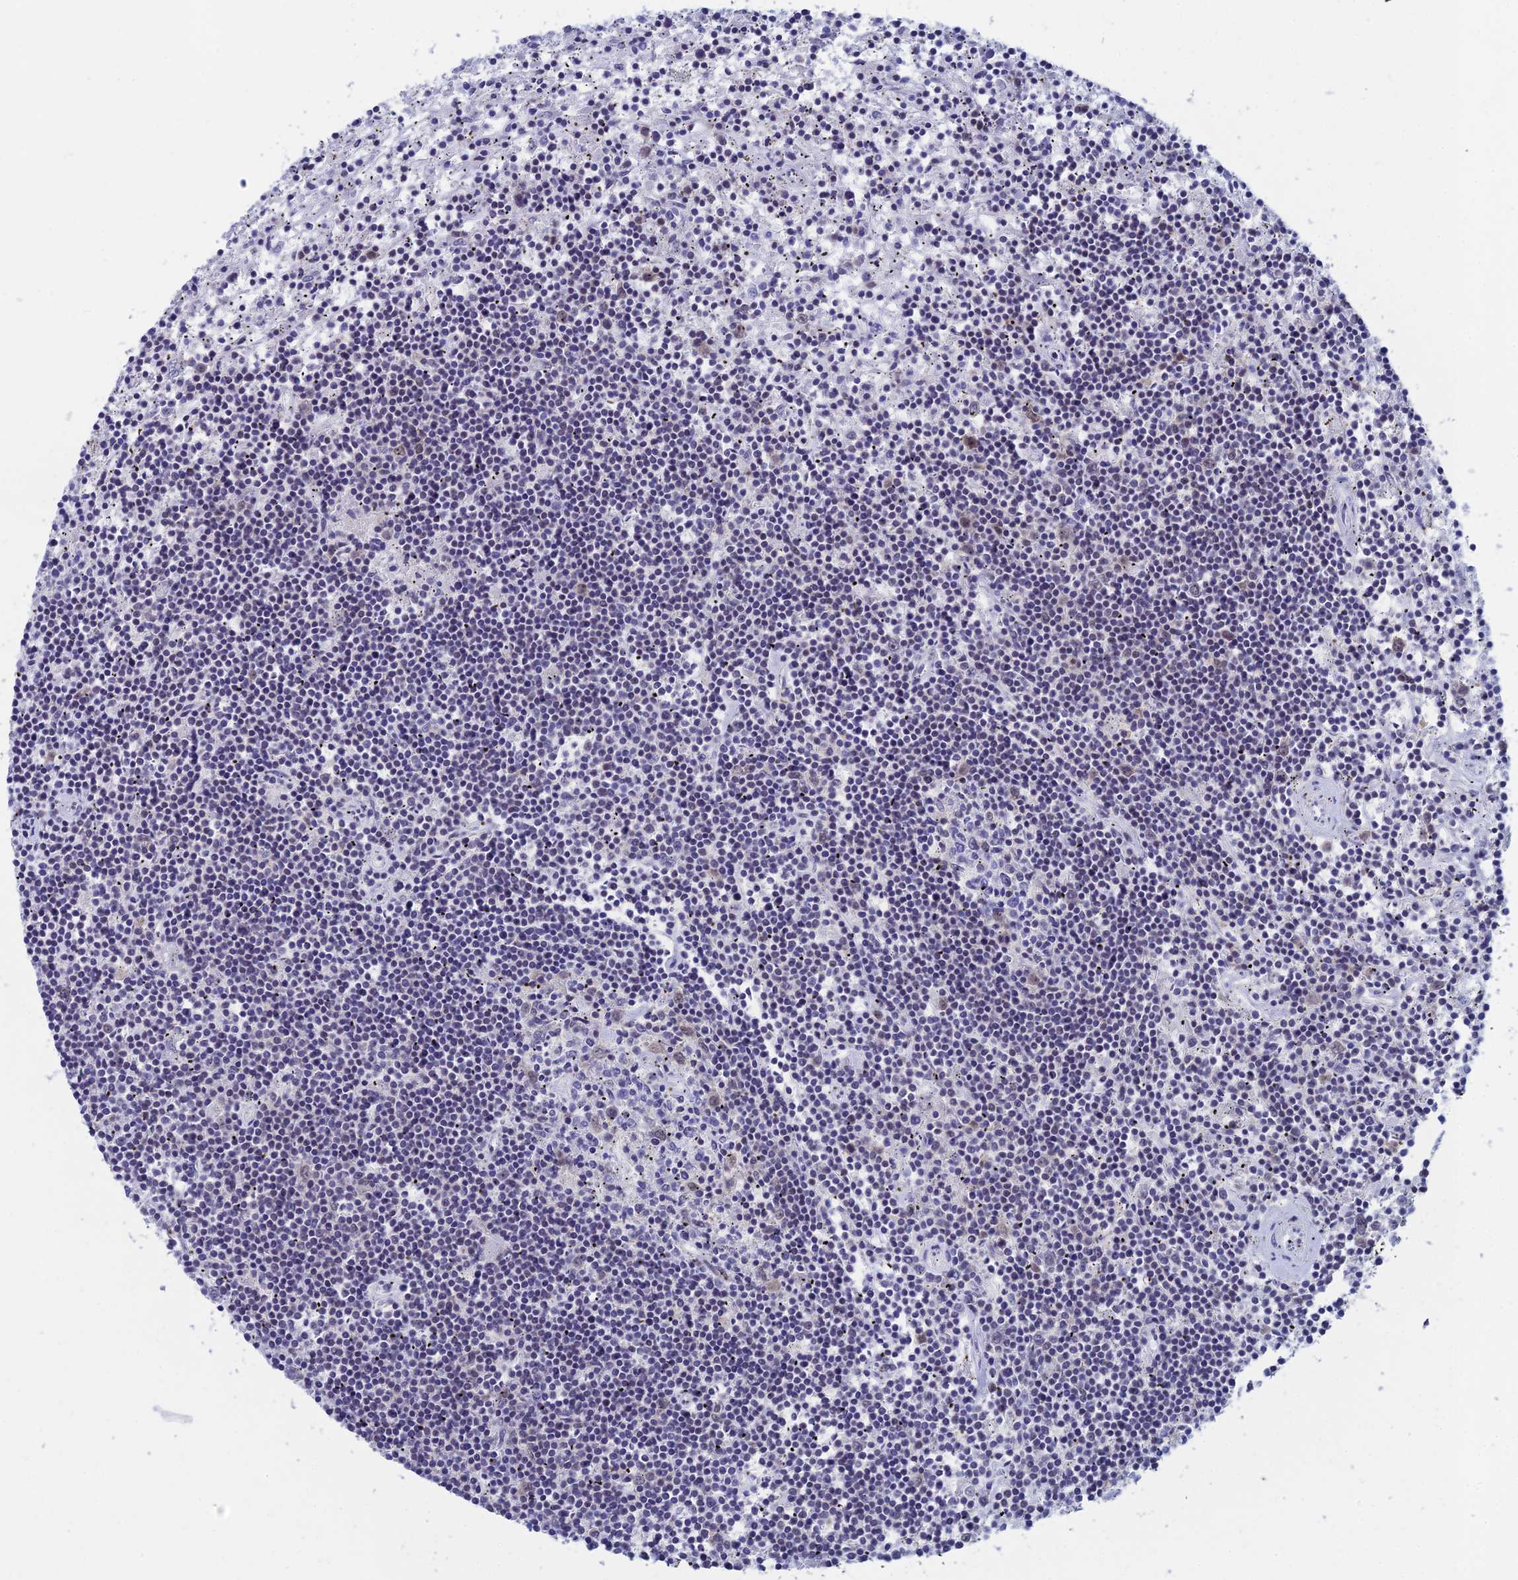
{"staining": {"intensity": "negative", "quantity": "none", "location": "none"}, "tissue": "lymphoma", "cell_type": "Tumor cells", "image_type": "cancer", "snomed": [{"axis": "morphology", "description": "Malignant lymphoma, non-Hodgkin's type, Low grade"}, {"axis": "topography", "description": "Spleen"}], "caption": "Human low-grade malignant lymphoma, non-Hodgkin's type stained for a protein using IHC reveals no expression in tumor cells.", "gene": "NABP2", "patient": {"sex": "male", "age": 76}}